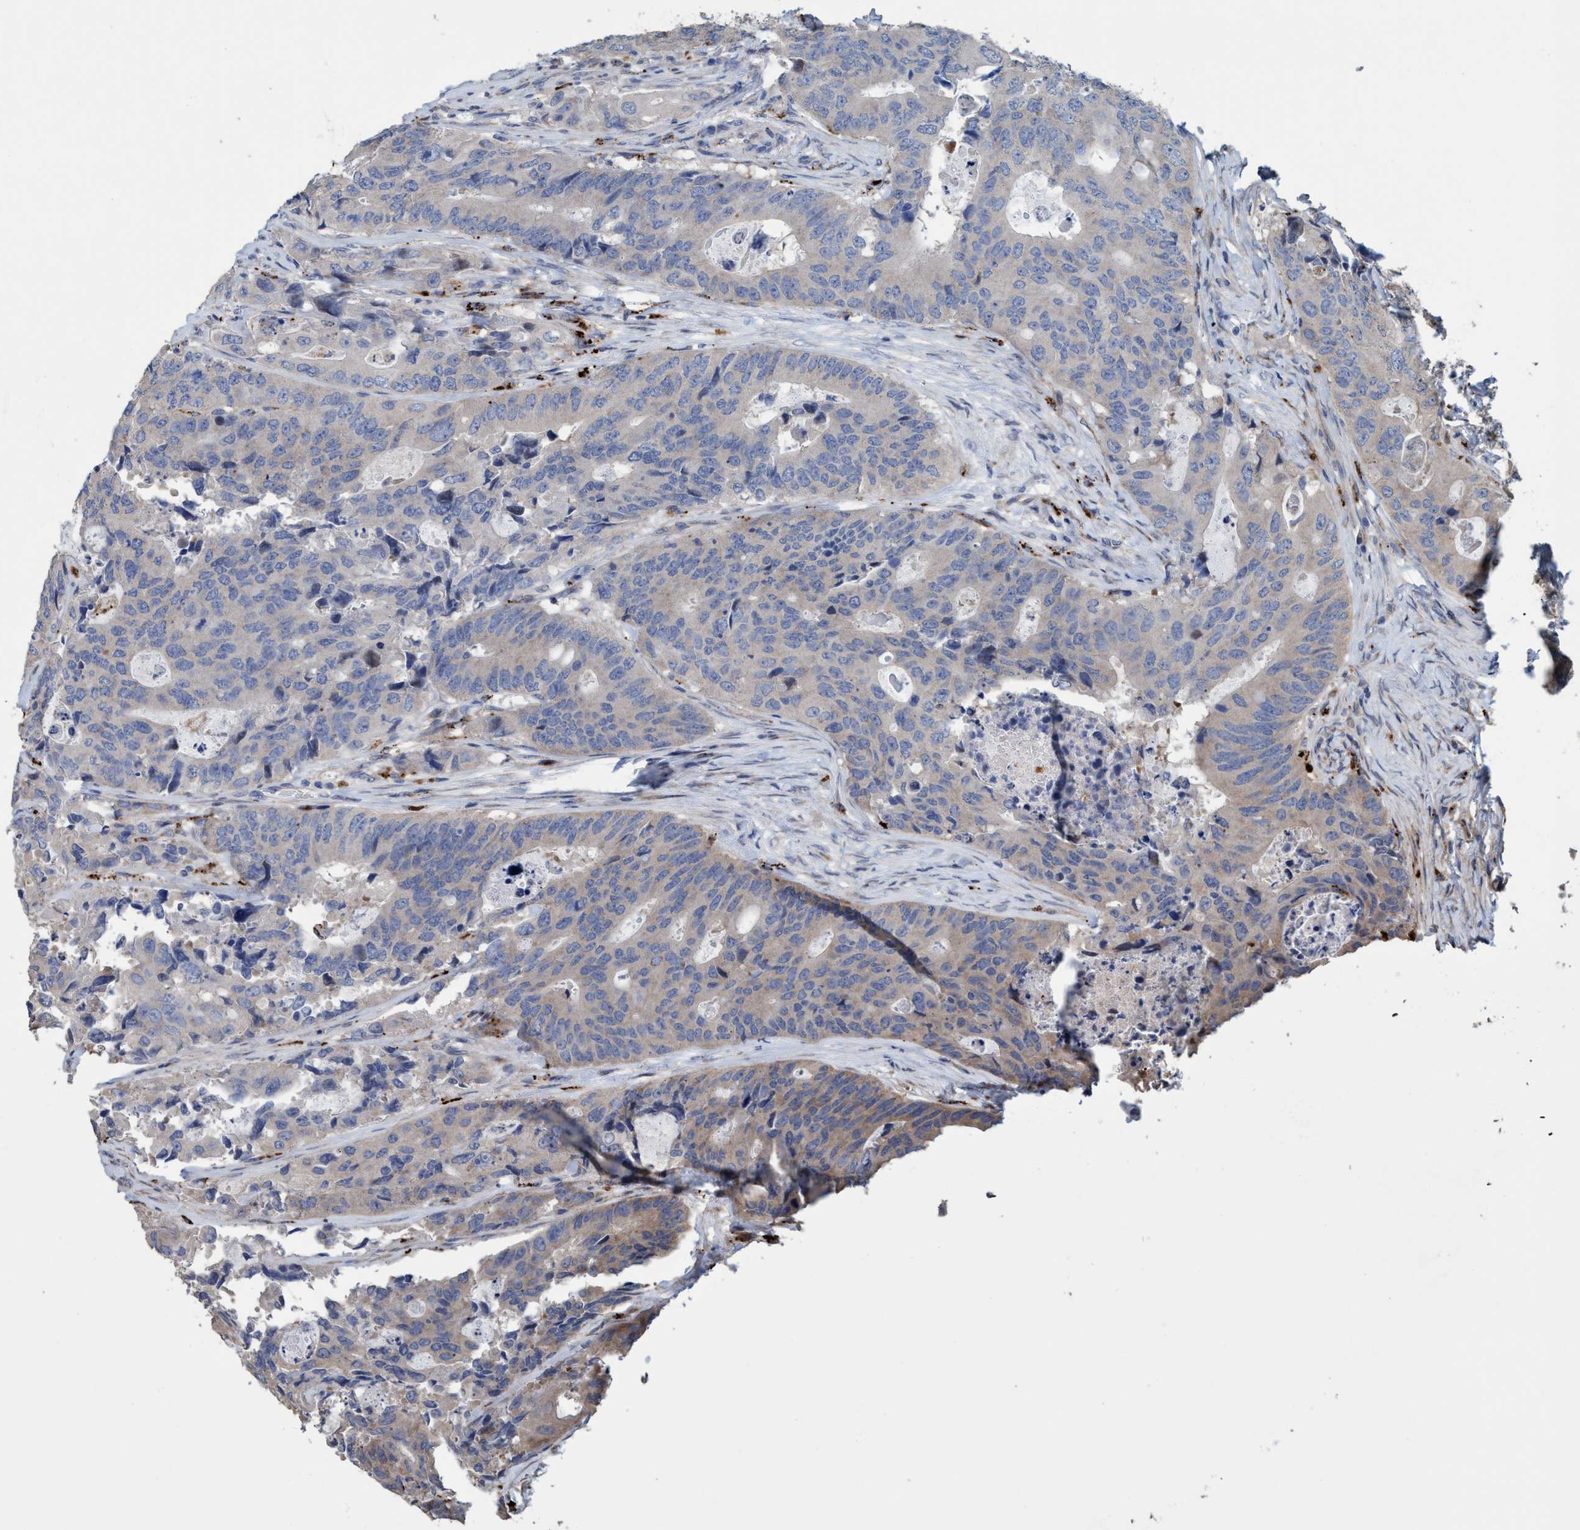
{"staining": {"intensity": "negative", "quantity": "none", "location": "none"}, "tissue": "colorectal cancer", "cell_type": "Tumor cells", "image_type": "cancer", "snomed": [{"axis": "morphology", "description": "Adenocarcinoma, NOS"}, {"axis": "topography", "description": "Colon"}], "caption": "A high-resolution photomicrograph shows IHC staining of colorectal adenocarcinoma, which exhibits no significant positivity in tumor cells. Brightfield microscopy of immunohistochemistry (IHC) stained with DAB (3,3'-diaminobenzidine) (brown) and hematoxylin (blue), captured at high magnification.", "gene": "BBS9", "patient": {"sex": "male", "age": 71}}